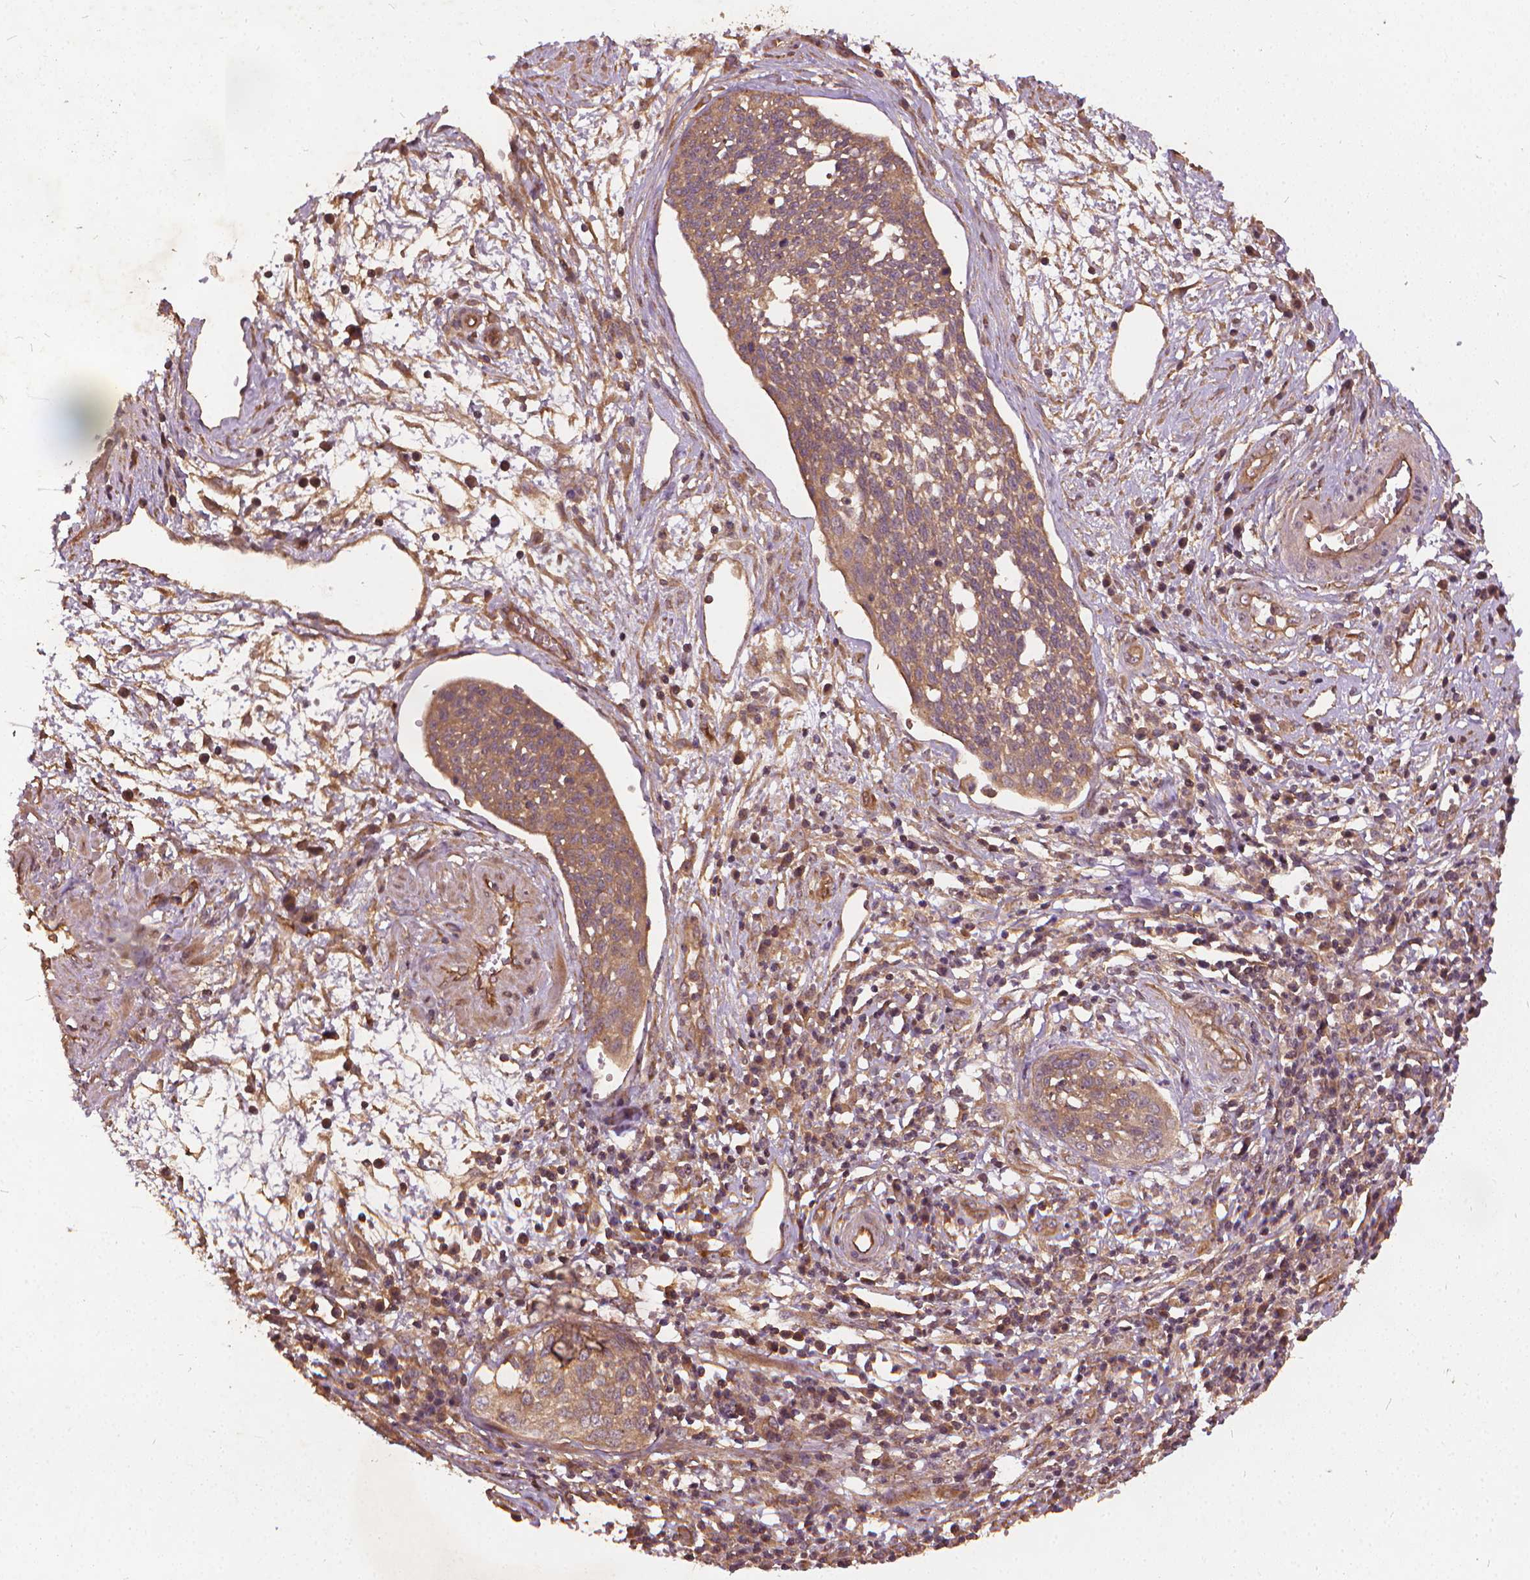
{"staining": {"intensity": "weak", "quantity": ">75%", "location": "cytoplasmic/membranous"}, "tissue": "cervical cancer", "cell_type": "Tumor cells", "image_type": "cancer", "snomed": [{"axis": "morphology", "description": "Squamous cell carcinoma, NOS"}, {"axis": "topography", "description": "Cervix"}], "caption": "This is a histology image of immunohistochemistry (IHC) staining of cervical cancer, which shows weak staining in the cytoplasmic/membranous of tumor cells.", "gene": "UBXN2A", "patient": {"sex": "female", "age": 34}}